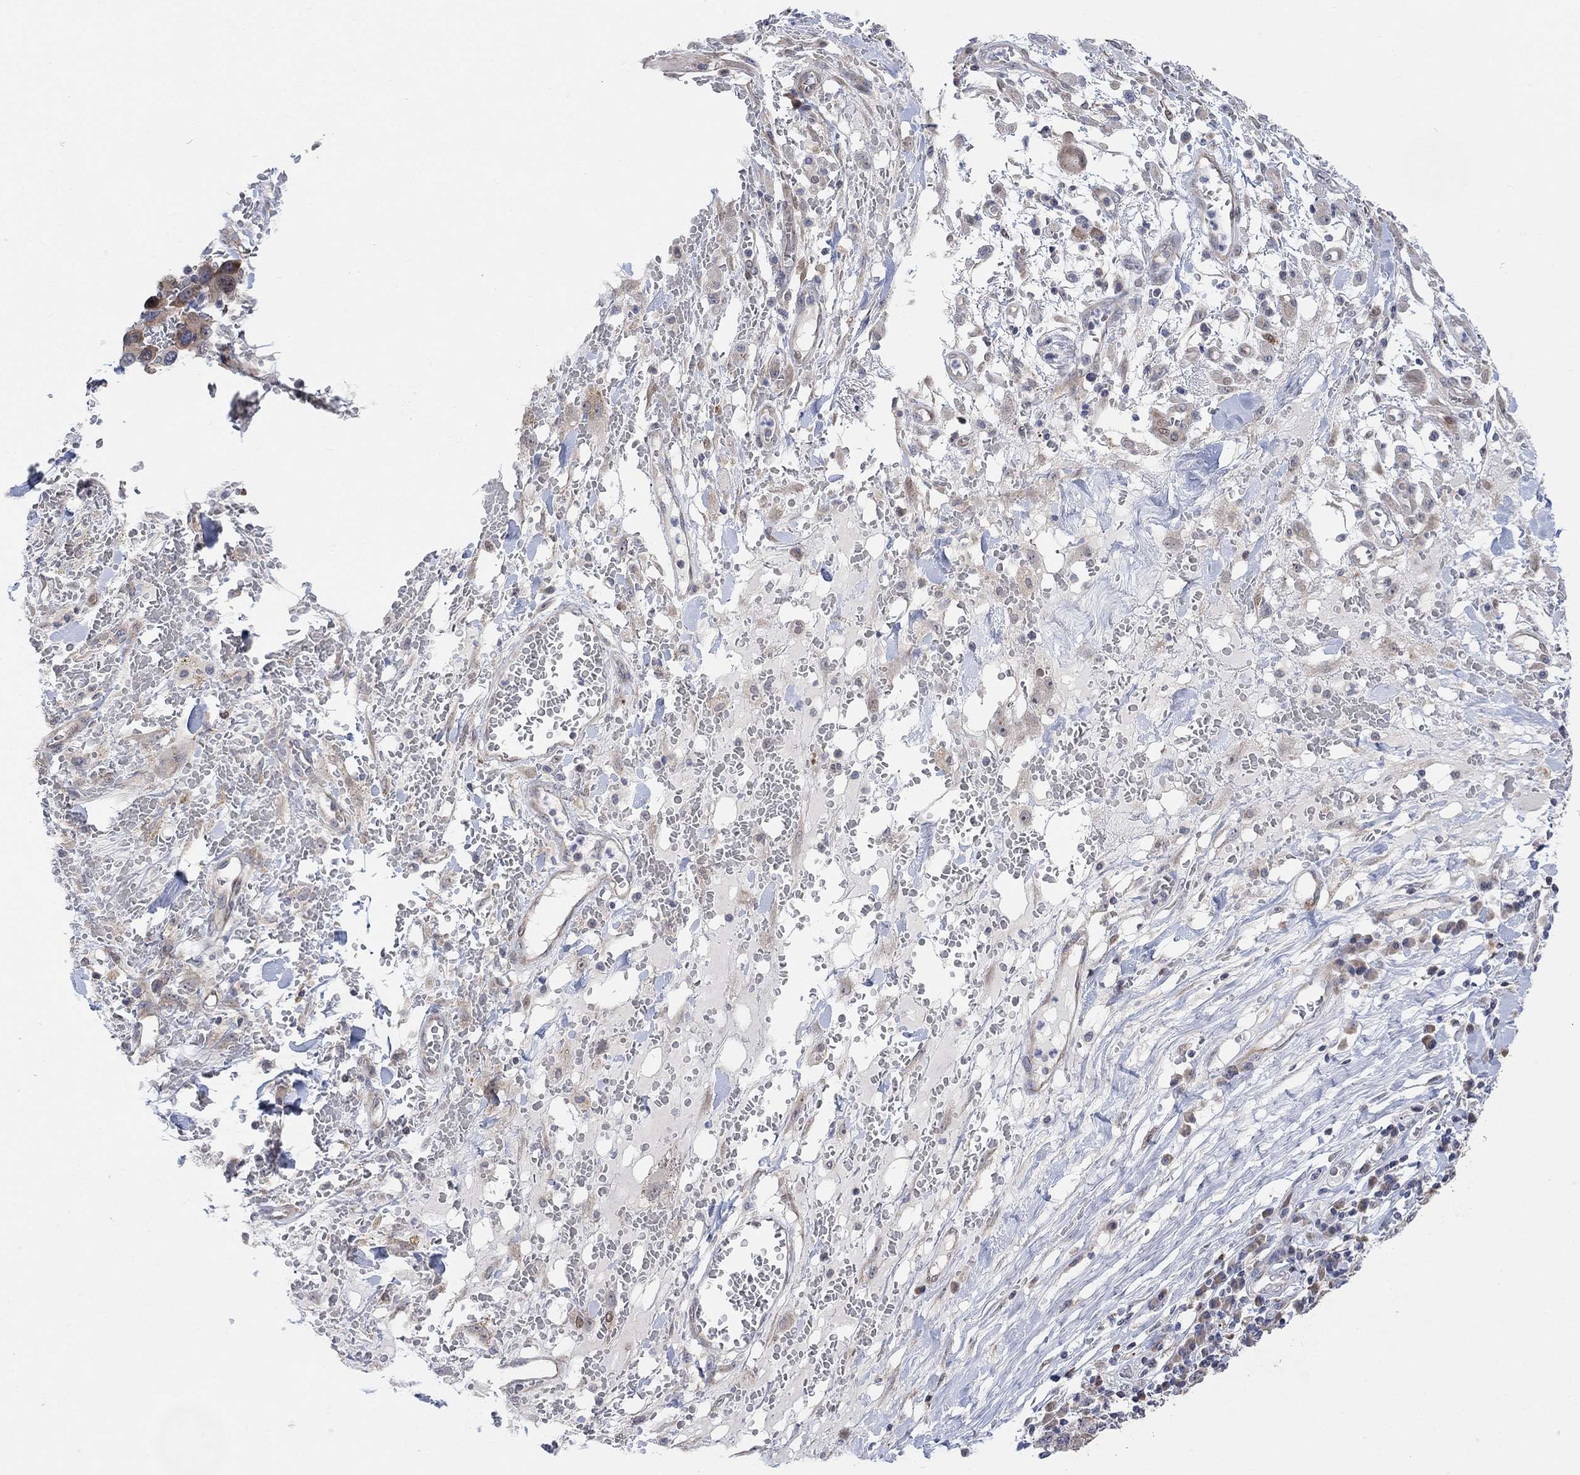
{"staining": {"intensity": "negative", "quantity": "none", "location": "none"}, "tissue": "melanoma", "cell_type": "Tumor cells", "image_type": "cancer", "snomed": [{"axis": "morphology", "description": "Malignant melanoma, NOS"}, {"axis": "topography", "description": "Skin"}], "caption": "This is an immunohistochemistry (IHC) image of malignant melanoma. There is no staining in tumor cells.", "gene": "CNTF", "patient": {"sex": "female", "age": 91}}